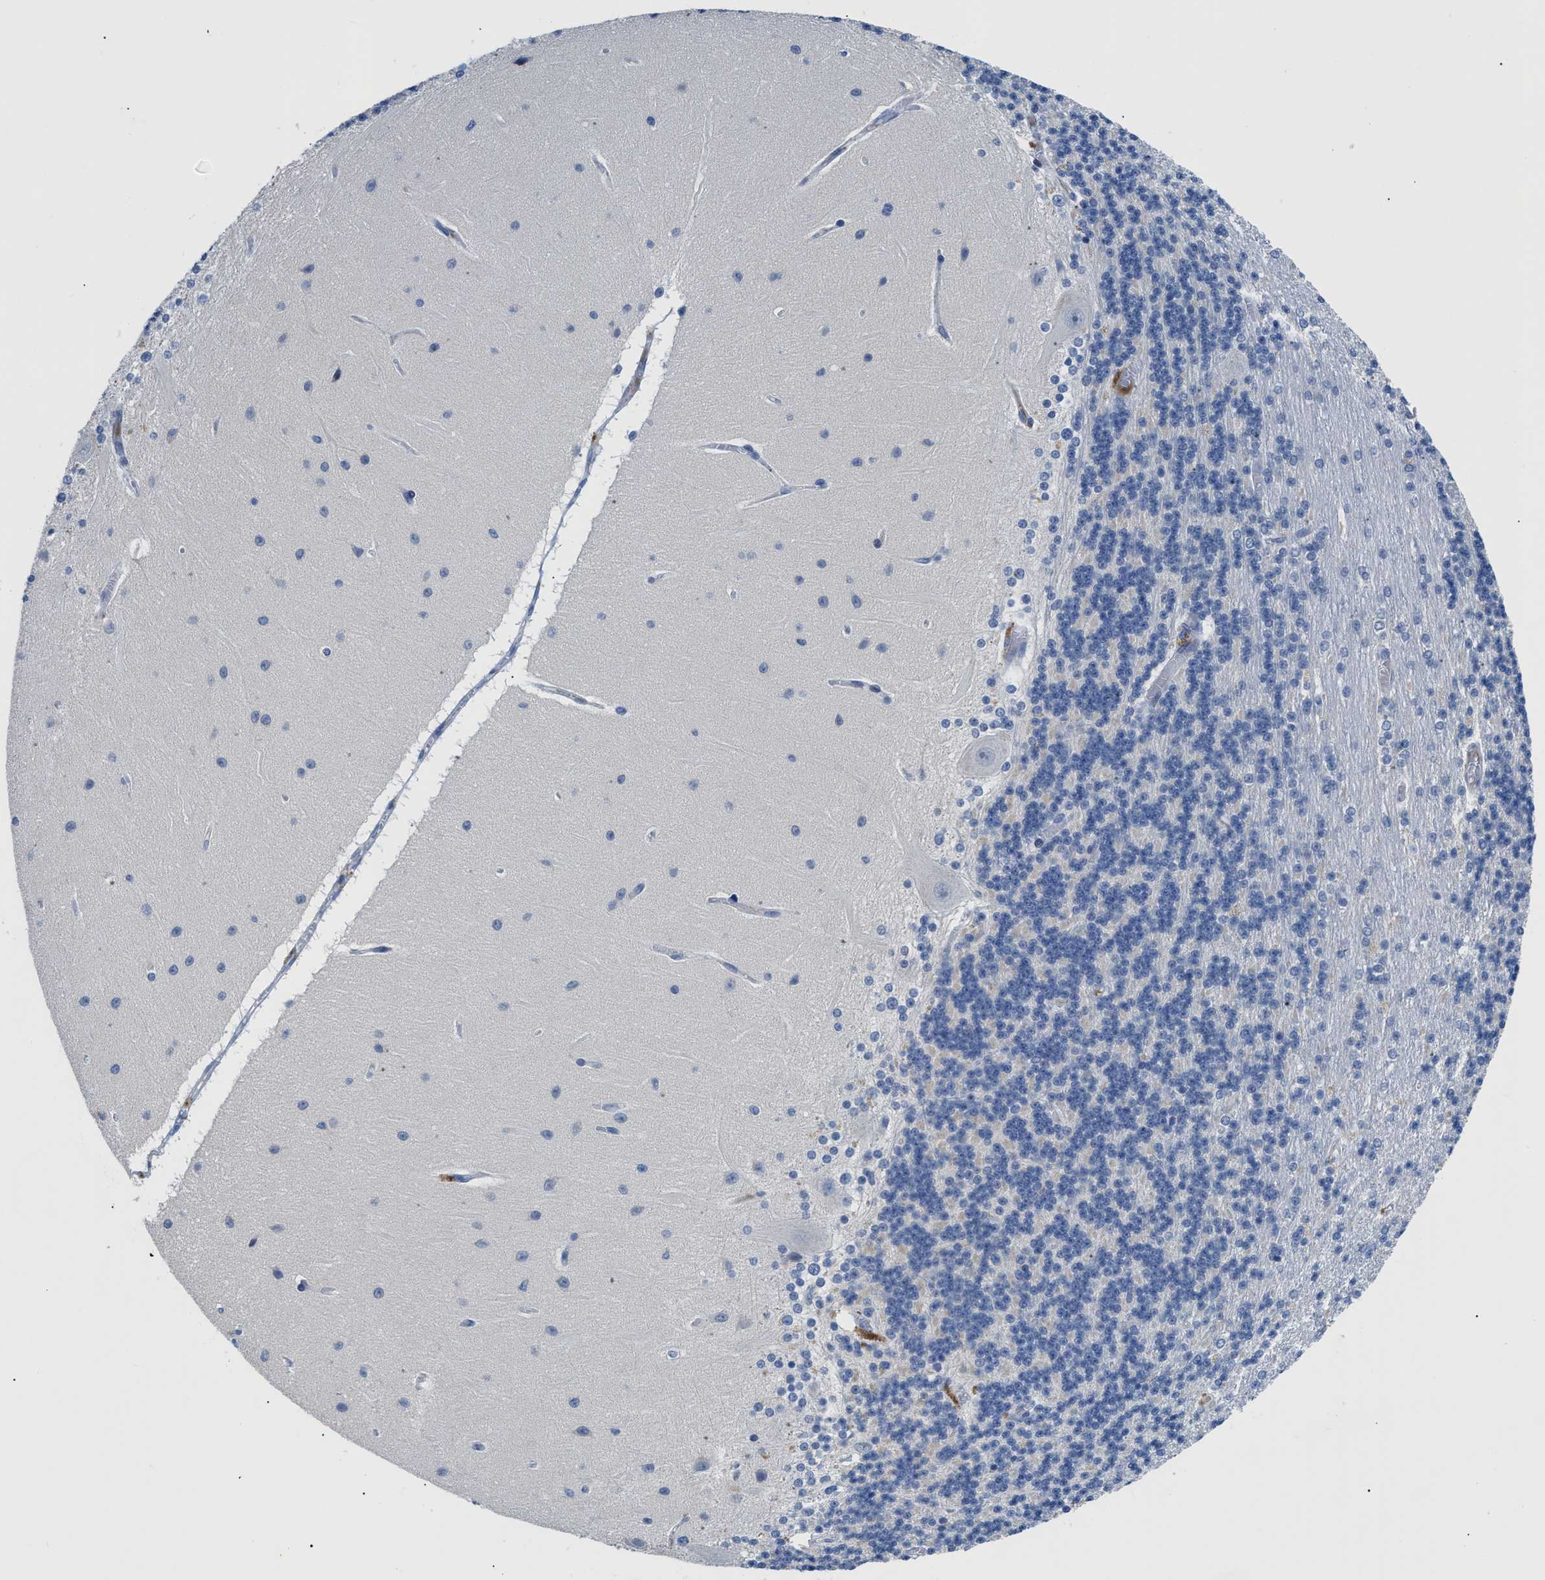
{"staining": {"intensity": "weak", "quantity": "<25%", "location": "cytoplasmic/membranous"}, "tissue": "cerebellum", "cell_type": "Cells in granular layer", "image_type": "normal", "snomed": [{"axis": "morphology", "description": "Normal tissue, NOS"}, {"axis": "topography", "description": "Cerebellum"}], "caption": "Immunohistochemistry photomicrograph of benign human cerebellum stained for a protein (brown), which shows no positivity in cells in granular layer.", "gene": "OR9K2", "patient": {"sex": "female", "age": 54}}